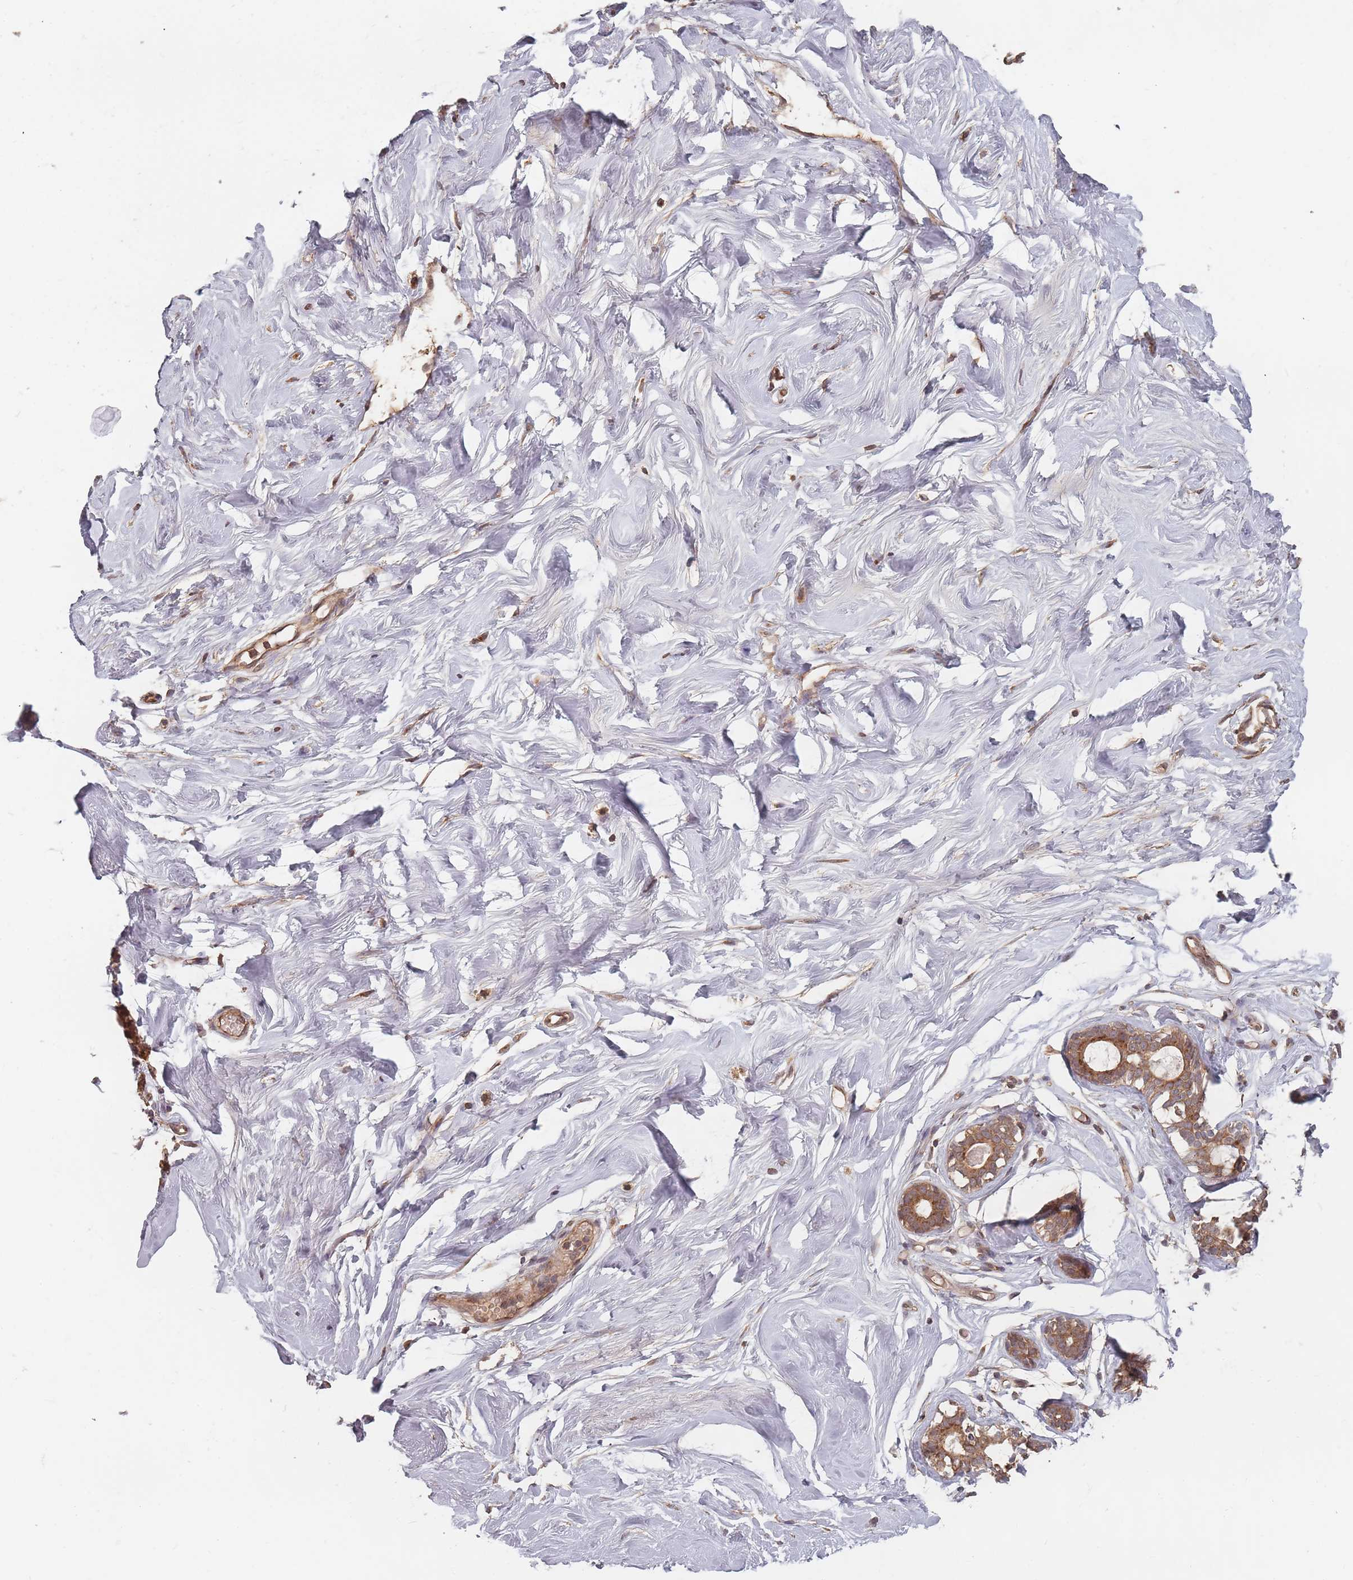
{"staining": {"intensity": "negative", "quantity": "none", "location": "none"}, "tissue": "breast", "cell_type": "Adipocytes", "image_type": "normal", "snomed": [{"axis": "morphology", "description": "Normal tissue, NOS"}, {"axis": "morphology", "description": "Adenoma, NOS"}, {"axis": "topography", "description": "Breast"}], "caption": "There is no significant staining in adipocytes of breast. (DAB (3,3'-diaminobenzidine) immunohistochemistry (IHC) visualized using brightfield microscopy, high magnification).", "gene": "C3orf14", "patient": {"sex": "female", "age": 23}}